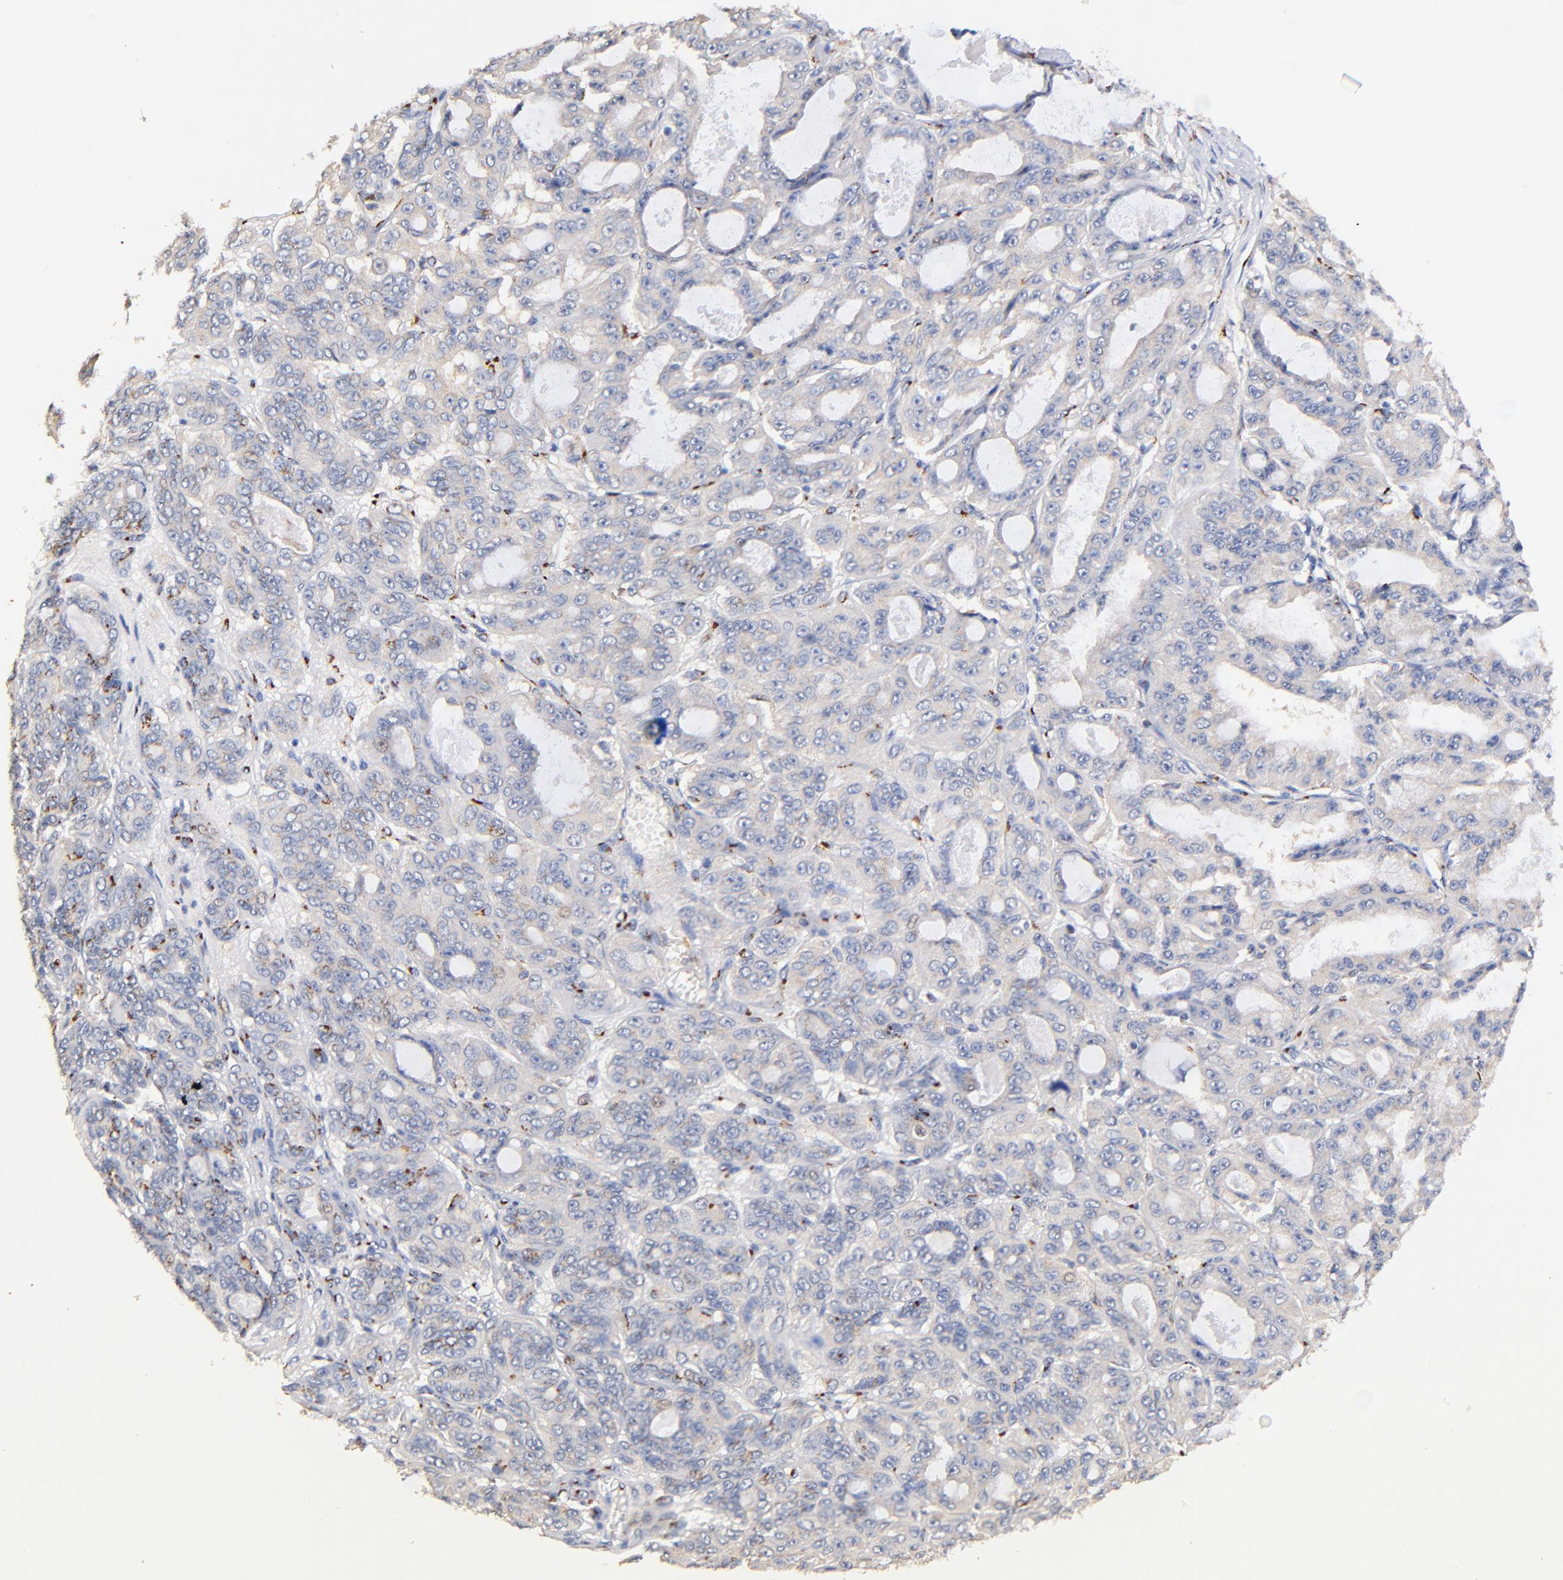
{"staining": {"intensity": "moderate", "quantity": "<25%", "location": "cytoplasmic/membranous"}, "tissue": "ovarian cancer", "cell_type": "Tumor cells", "image_type": "cancer", "snomed": [{"axis": "morphology", "description": "Carcinoma, endometroid"}, {"axis": "topography", "description": "Ovary"}], "caption": "High-magnification brightfield microscopy of ovarian cancer (endometroid carcinoma) stained with DAB (brown) and counterstained with hematoxylin (blue). tumor cells exhibit moderate cytoplasmic/membranous expression is present in approximately<25% of cells.", "gene": "FMNL3", "patient": {"sex": "female", "age": 61}}